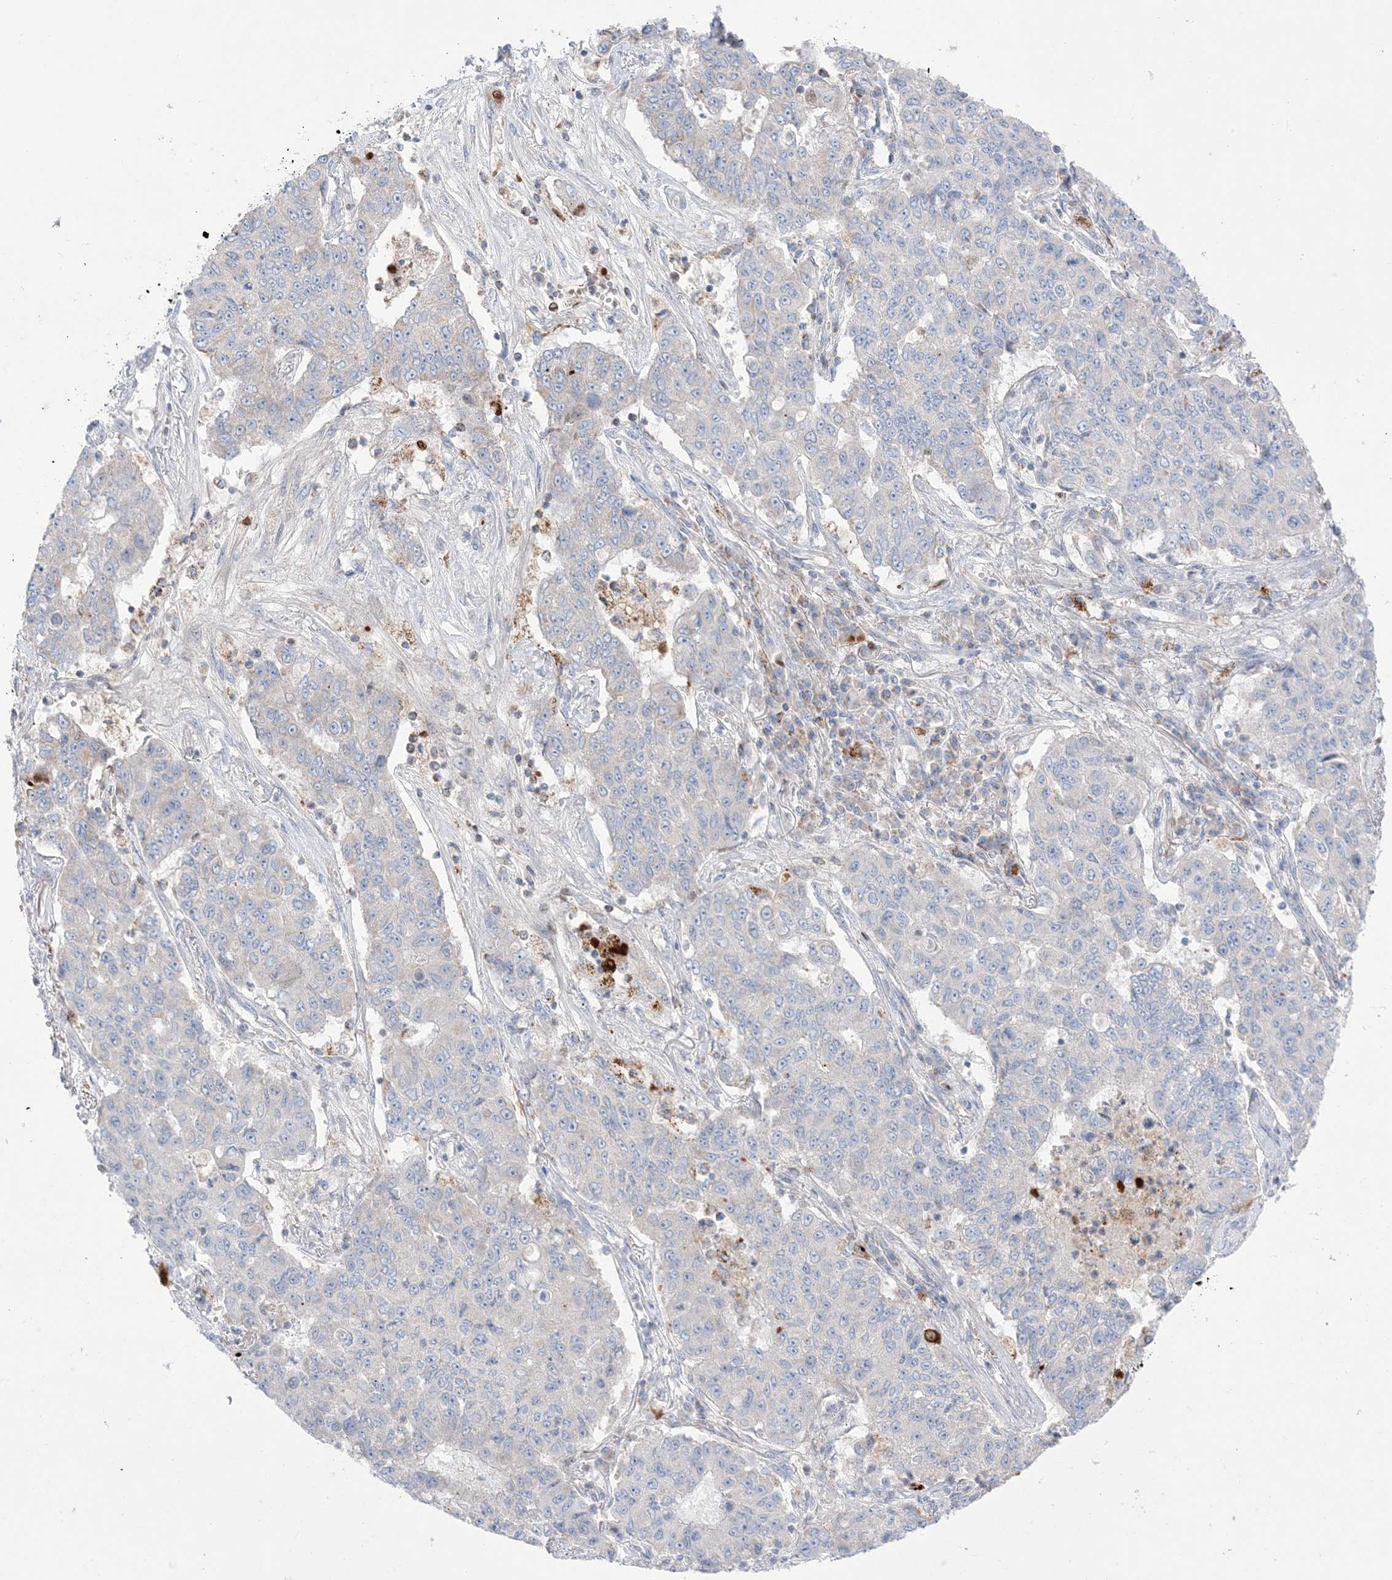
{"staining": {"intensity": "negative", "quantity": "none", "location": "none"}, "tissue": "lung cancer", "cell_type": "Tumor cells", "image_type": "cancer", "snomed": [{"axis": "morphology", "description": "Squamous cell carcinoma, NOS"}, {"axis": "topography", "description": "Lung"}], "caption": "A high-resolution photomicrograph shows immunohistochemistry staining of lung cancer, which displays no significant positivity in tumor cells.", "gene": "KCTD6", "patient": {"sex": "male", "age": 74}}